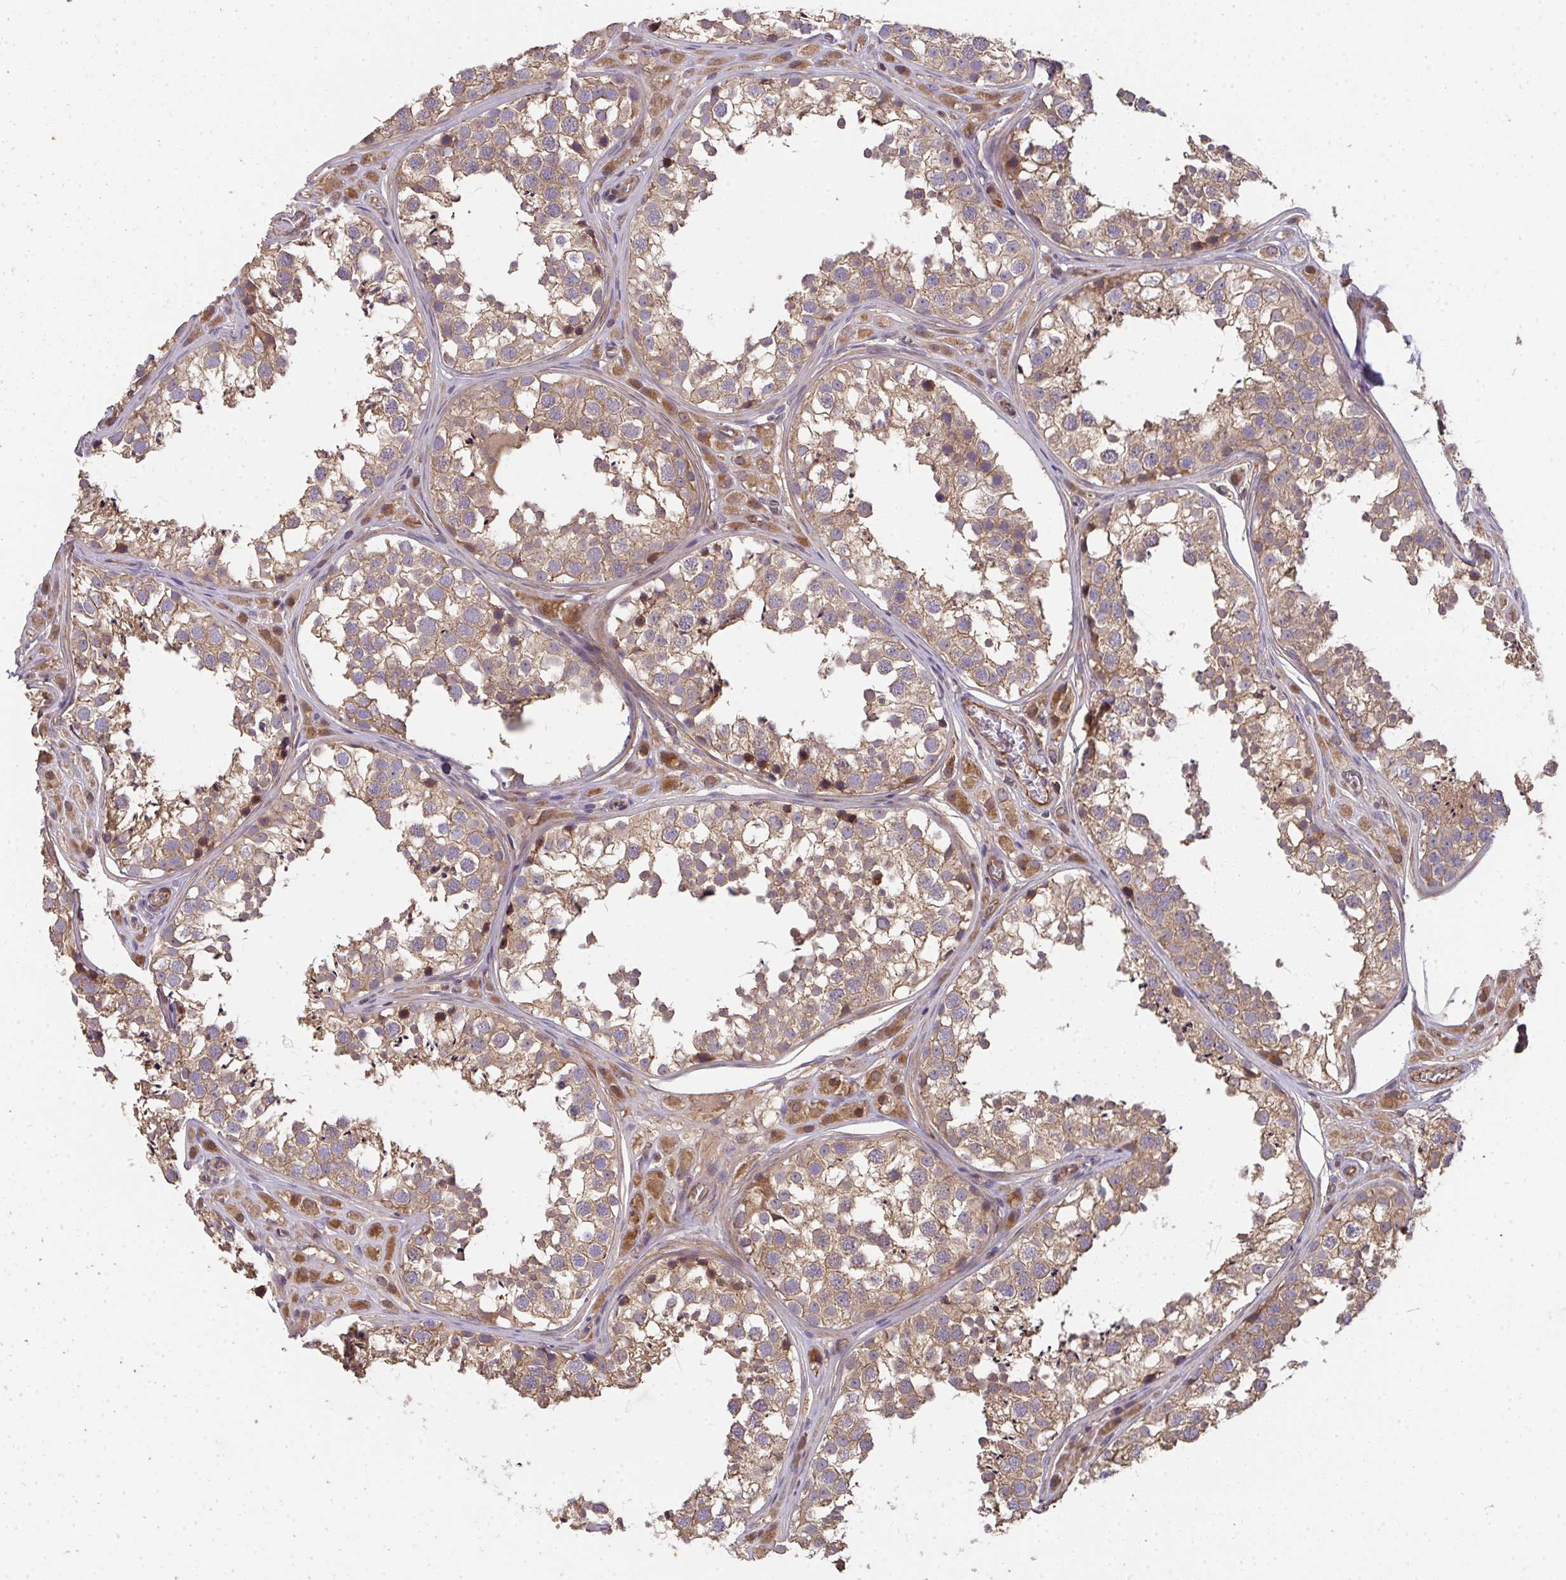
{"staining": {"intensity": "moderate", "quantity": ">75%", "location": "cytoplasmic/membranous"}, "tissue": "testis", "cell_type": "Cells in seminiferous ducts", "image_type": "normal", "snomed": [{"axis": "morphology", "description": "Normal tissue, NOS"}, {"axis": "topography", "description": "Testis"}], "caption": "Unremarkable testis exhibits moderate cytoplasmic/membranous staining in approximately >75% of cells in seminiferous ducts.", "gene": "TNMD", "patient": {"sex": "male", "age": 13}}